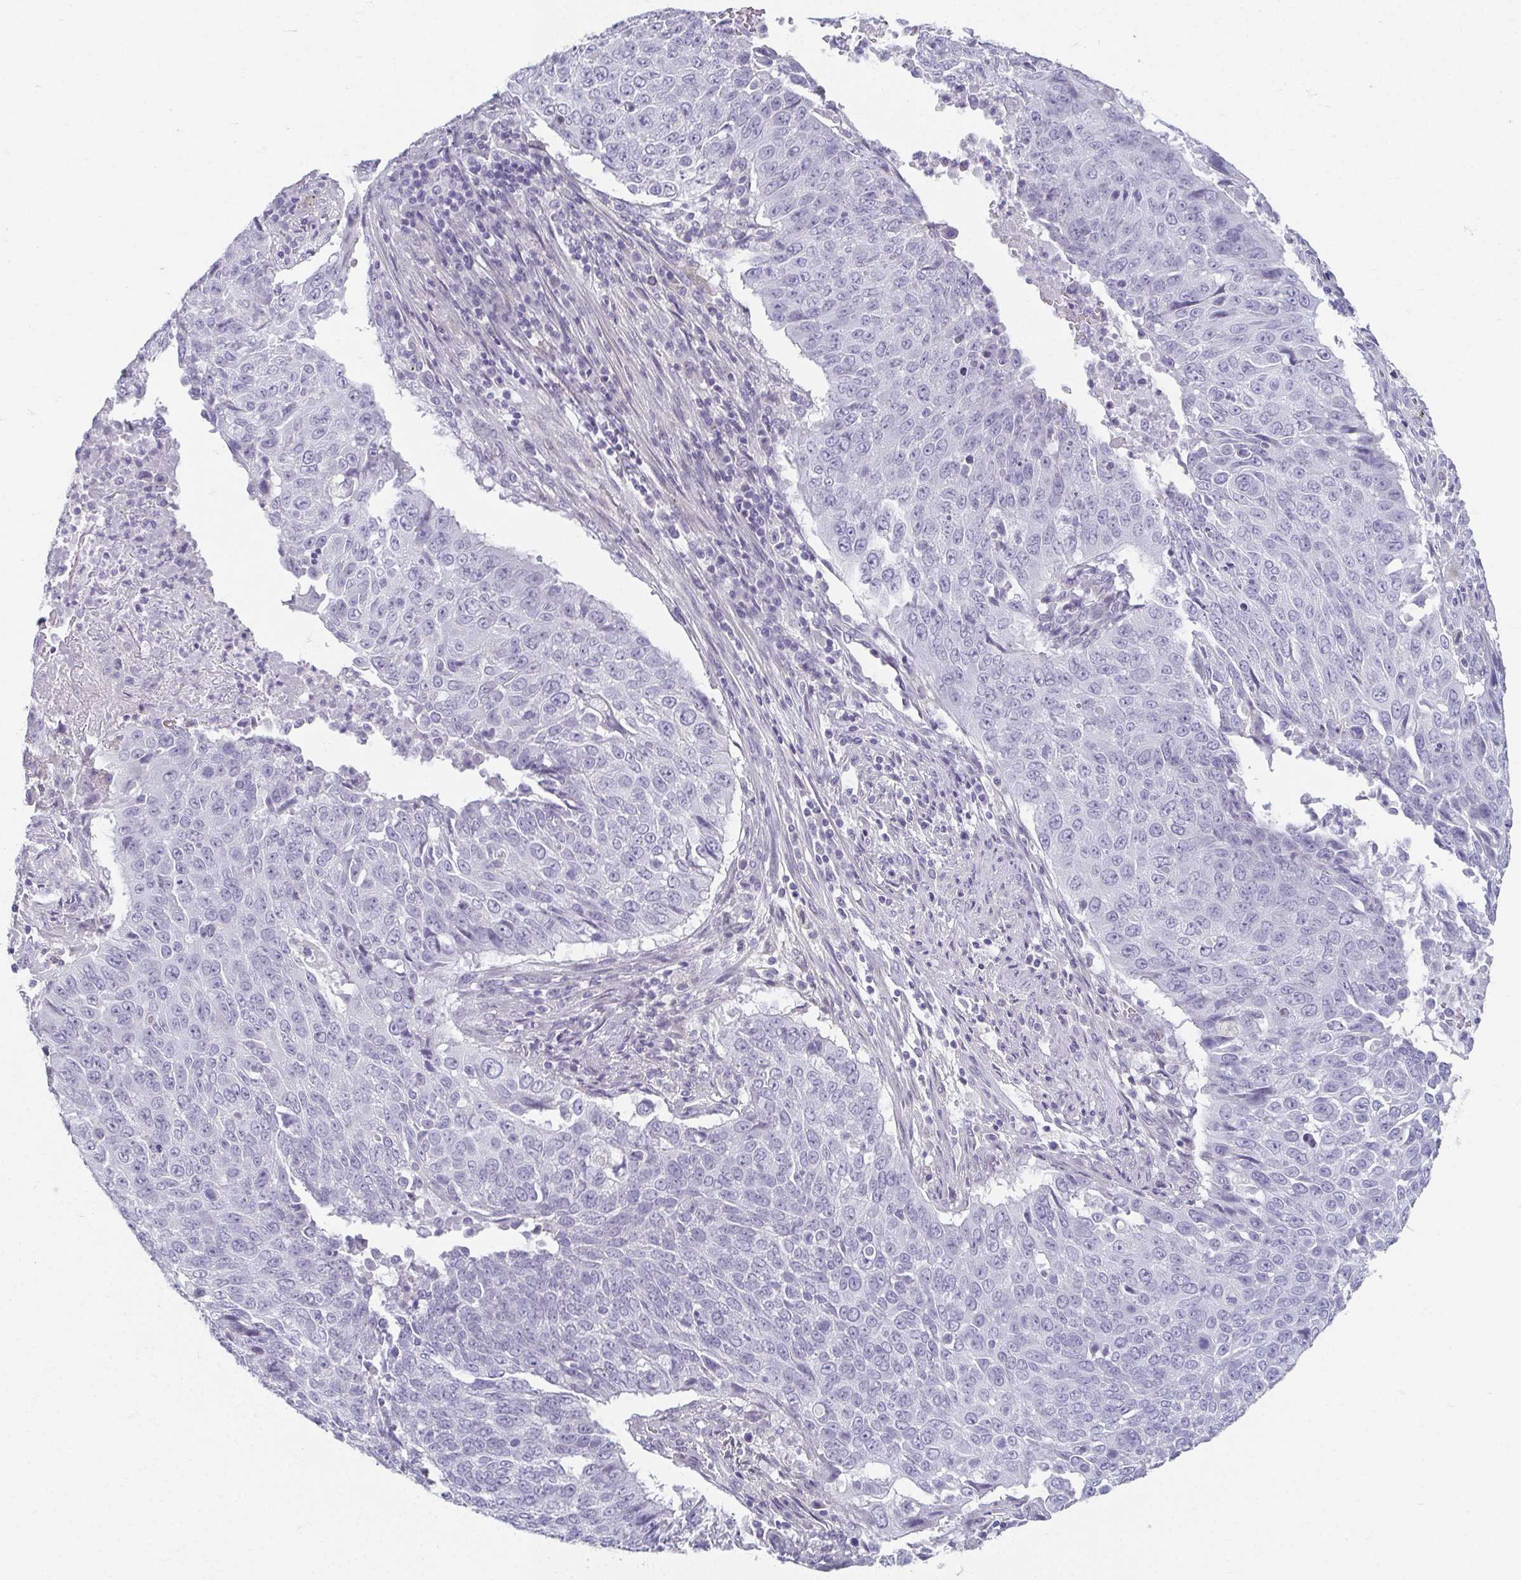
{"staining": {"intensity": "negative", "quantity": "none", "location": "none"}, "tissue": "lung cancer", "cell_type": "Tumor cells", "image_type": "cancer", "snomed": [{"axis": "morphology", "description": "Normal tissue, NOS"}, {"axis": "morphology", "description": "Squamous cell carcinoma, NOS"}, {"axis": "topography", "description": "Bronchus"}, {"axis": "topography", "description": "Lung"}], "caption": "Immunohistochemistry micrograph of lung squamous cell carcinoma stained for a protein (brown), which reveals no expression in tumor cells. (Stains: DAB IHC with hematoxylin counter stain, Microscopy: brightfield microscopy at high magnification).", "gene": "CAMKV", "patient": {"sex": "male", "age": 64}}